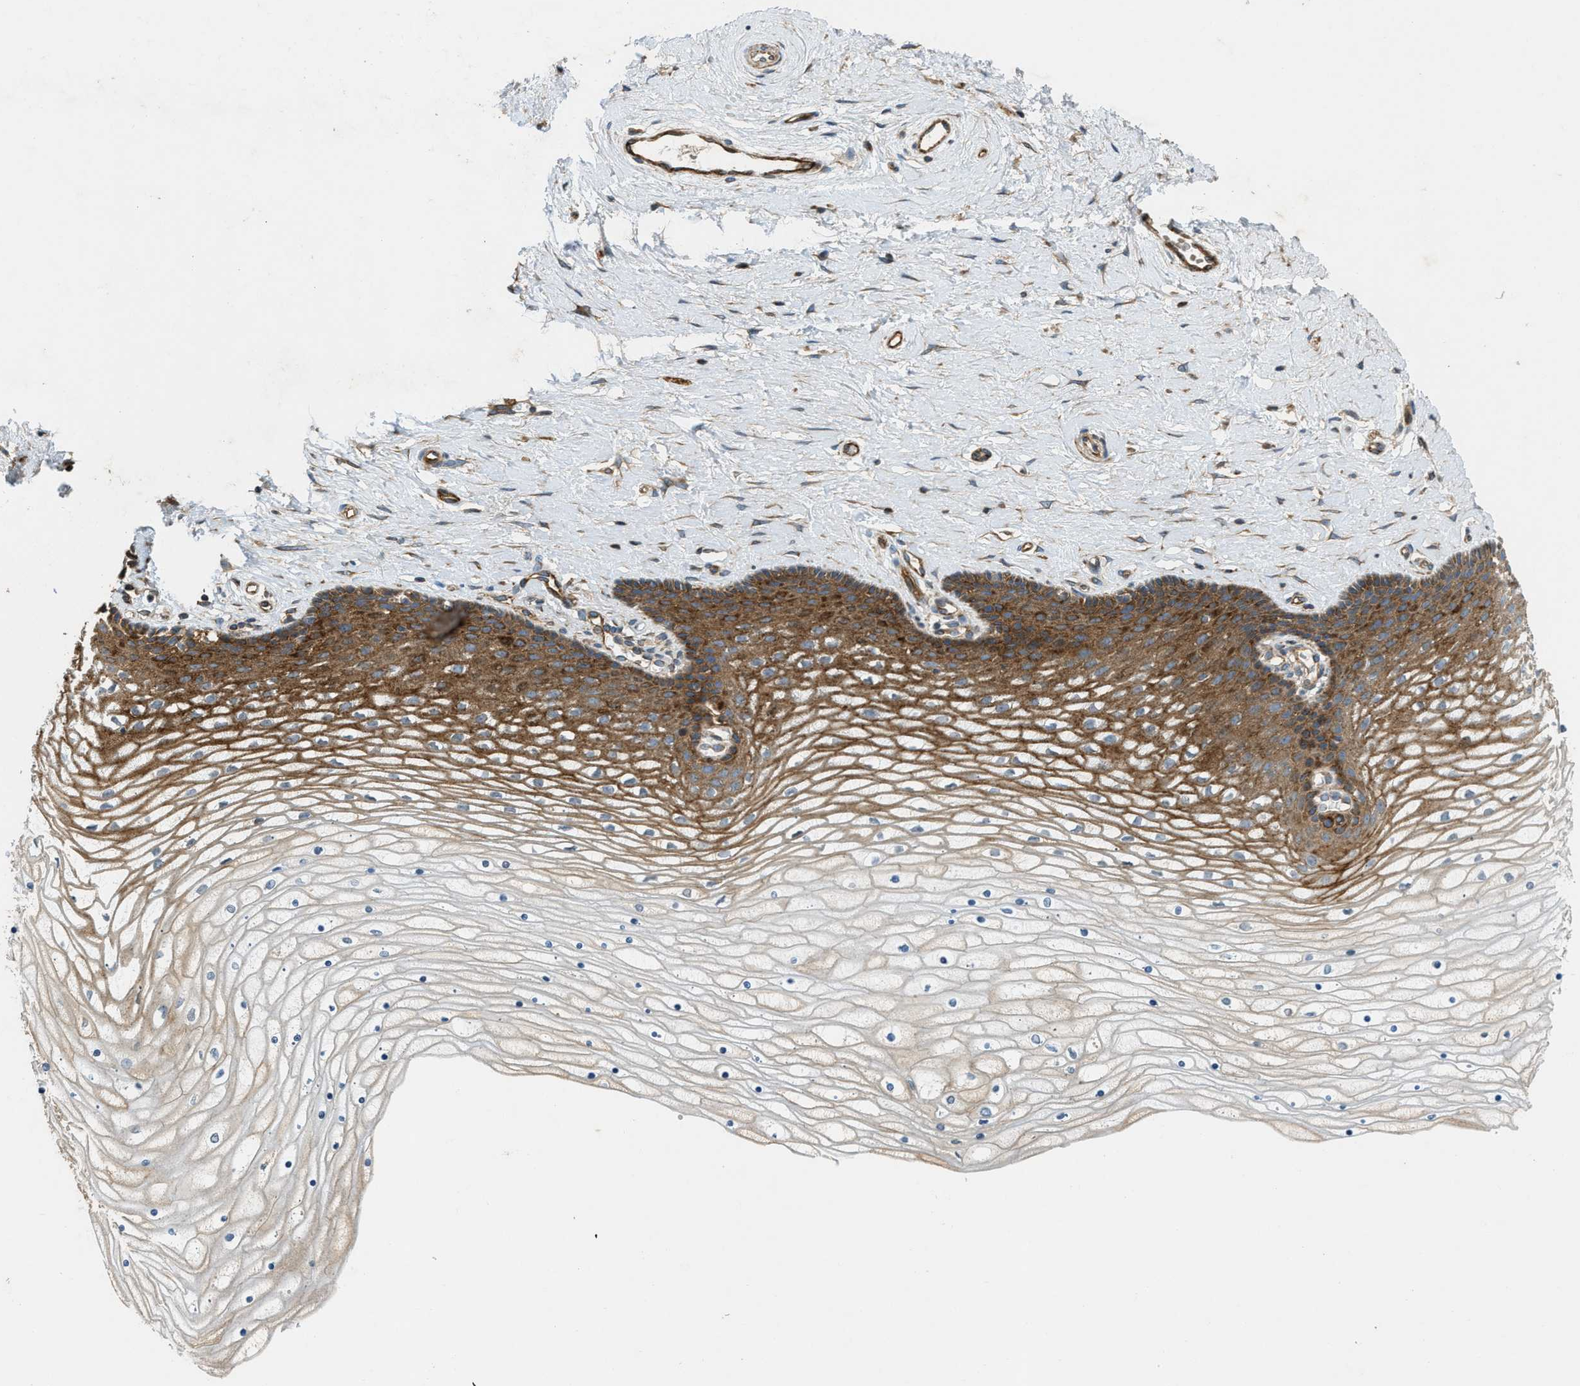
{"staining": {"intensity": "moderate", "quantity": ">75%", "location": "cytoplasmic/membranous"}, "tissue": "cervix", "cell_type": "Glandular cells", "image_type": "normal", "snomed": [{"axis": "morphology", "description": "Normal tissue, NOS"}, {"axis": "topography", "description": "Cervix"}], "caption": "Approximately >75% of glandular cells in benign cervix reveal moderate cytoplasmic/membranous protein positivity as visualized by brown immunohistochemical staining.", "gene": "TMEM68", "patient": {"sex": "female", "age": 39}}